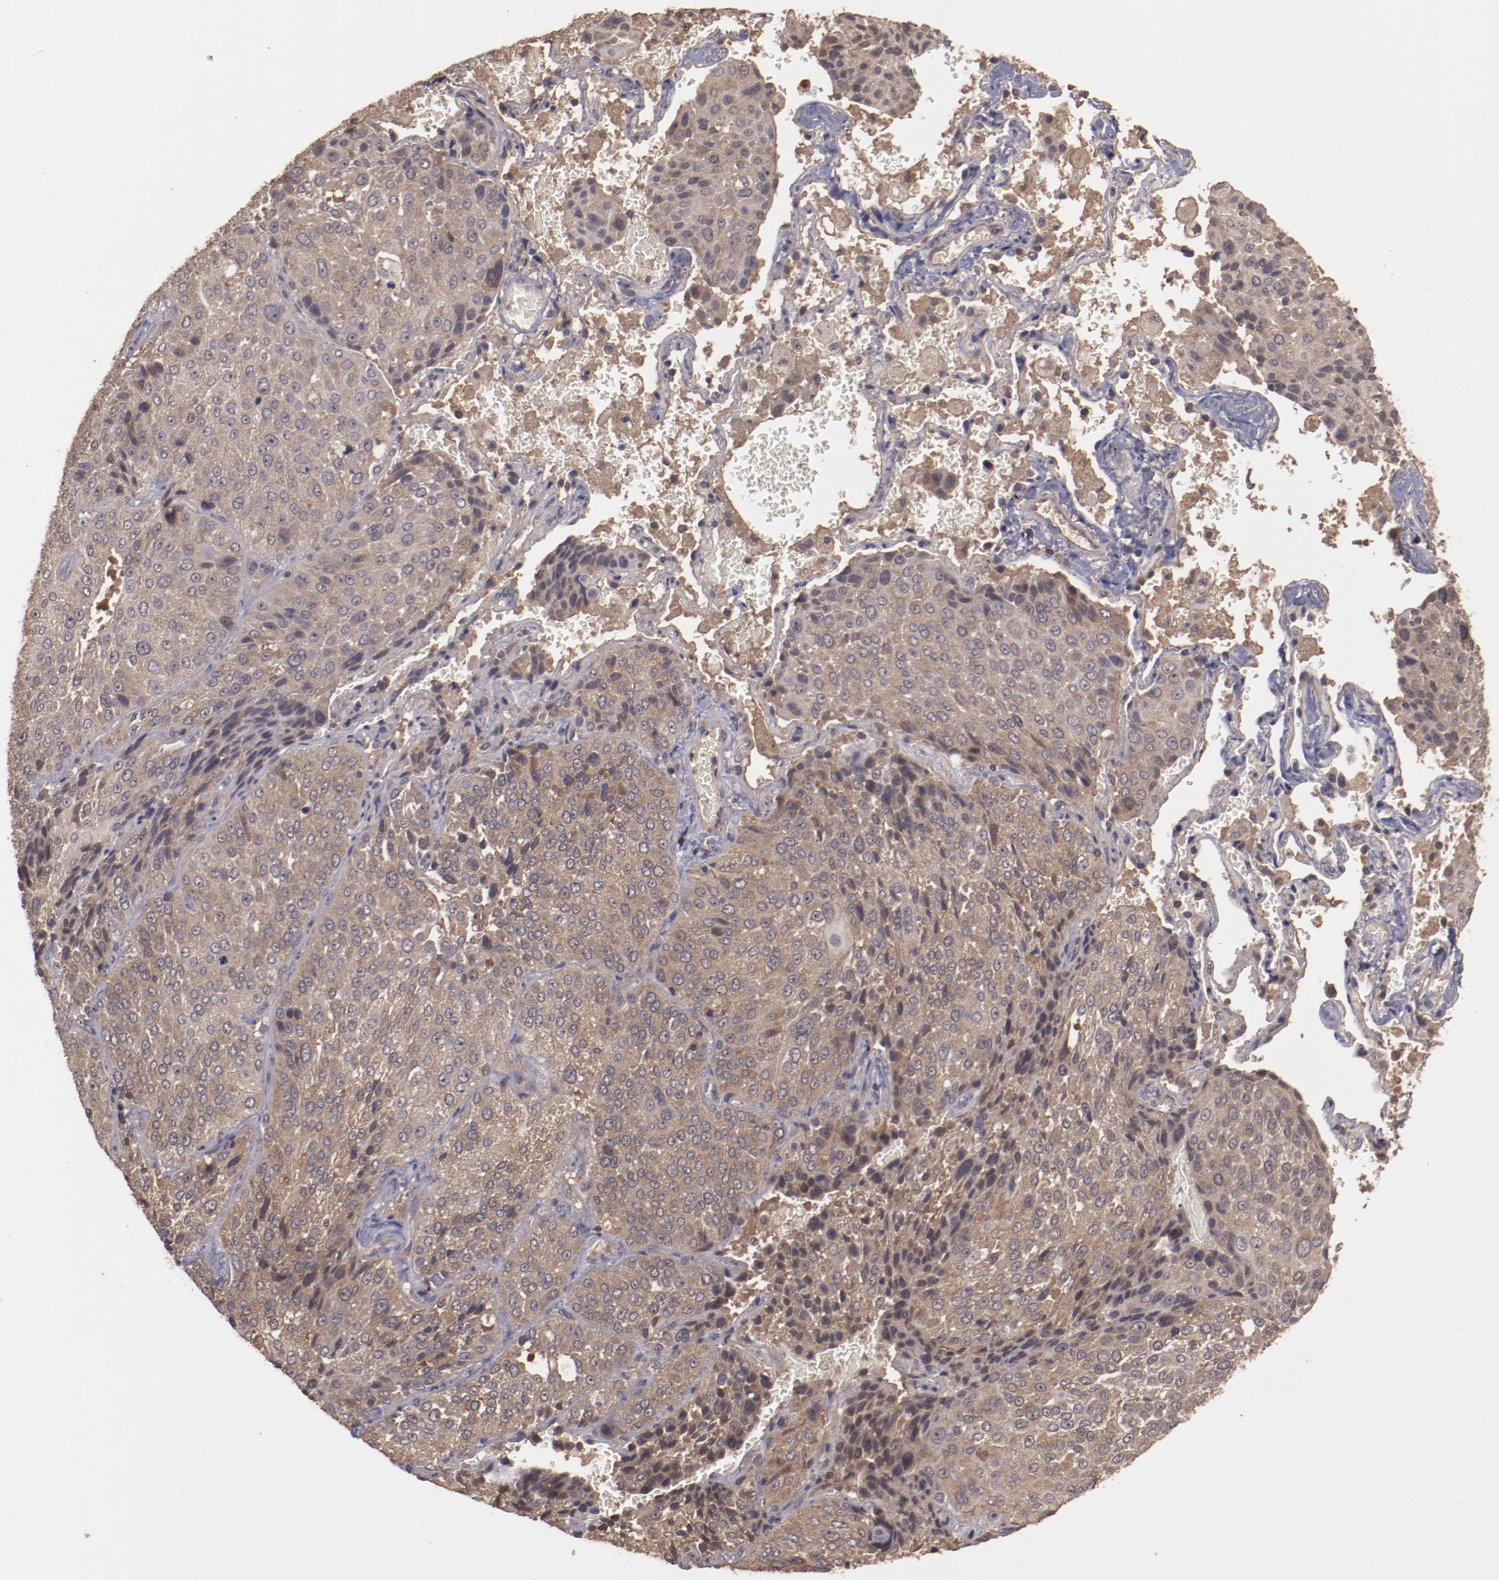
{"staining": {"intensity": "moderate", "quantity": ">75%", "location": "cytoplasmic/membranous"}, "tissue": "lung cancer", "cell_type": "Tumor cells", "image_type": "cancer", "snomed": [{"axis": "morphology", "description": "Squamous cell carcinoma, NOS"}, {"axis": "topography", "description": "Lung"}], "caption": "Immunohistochemical staining of human lung squamous cell carcinoma shows moderate cytoplasmic/membranous protein staining in about >75% of tumor cells.", "gene": "TXNDC16", "patient": {"sex": "male", "age": 54}}